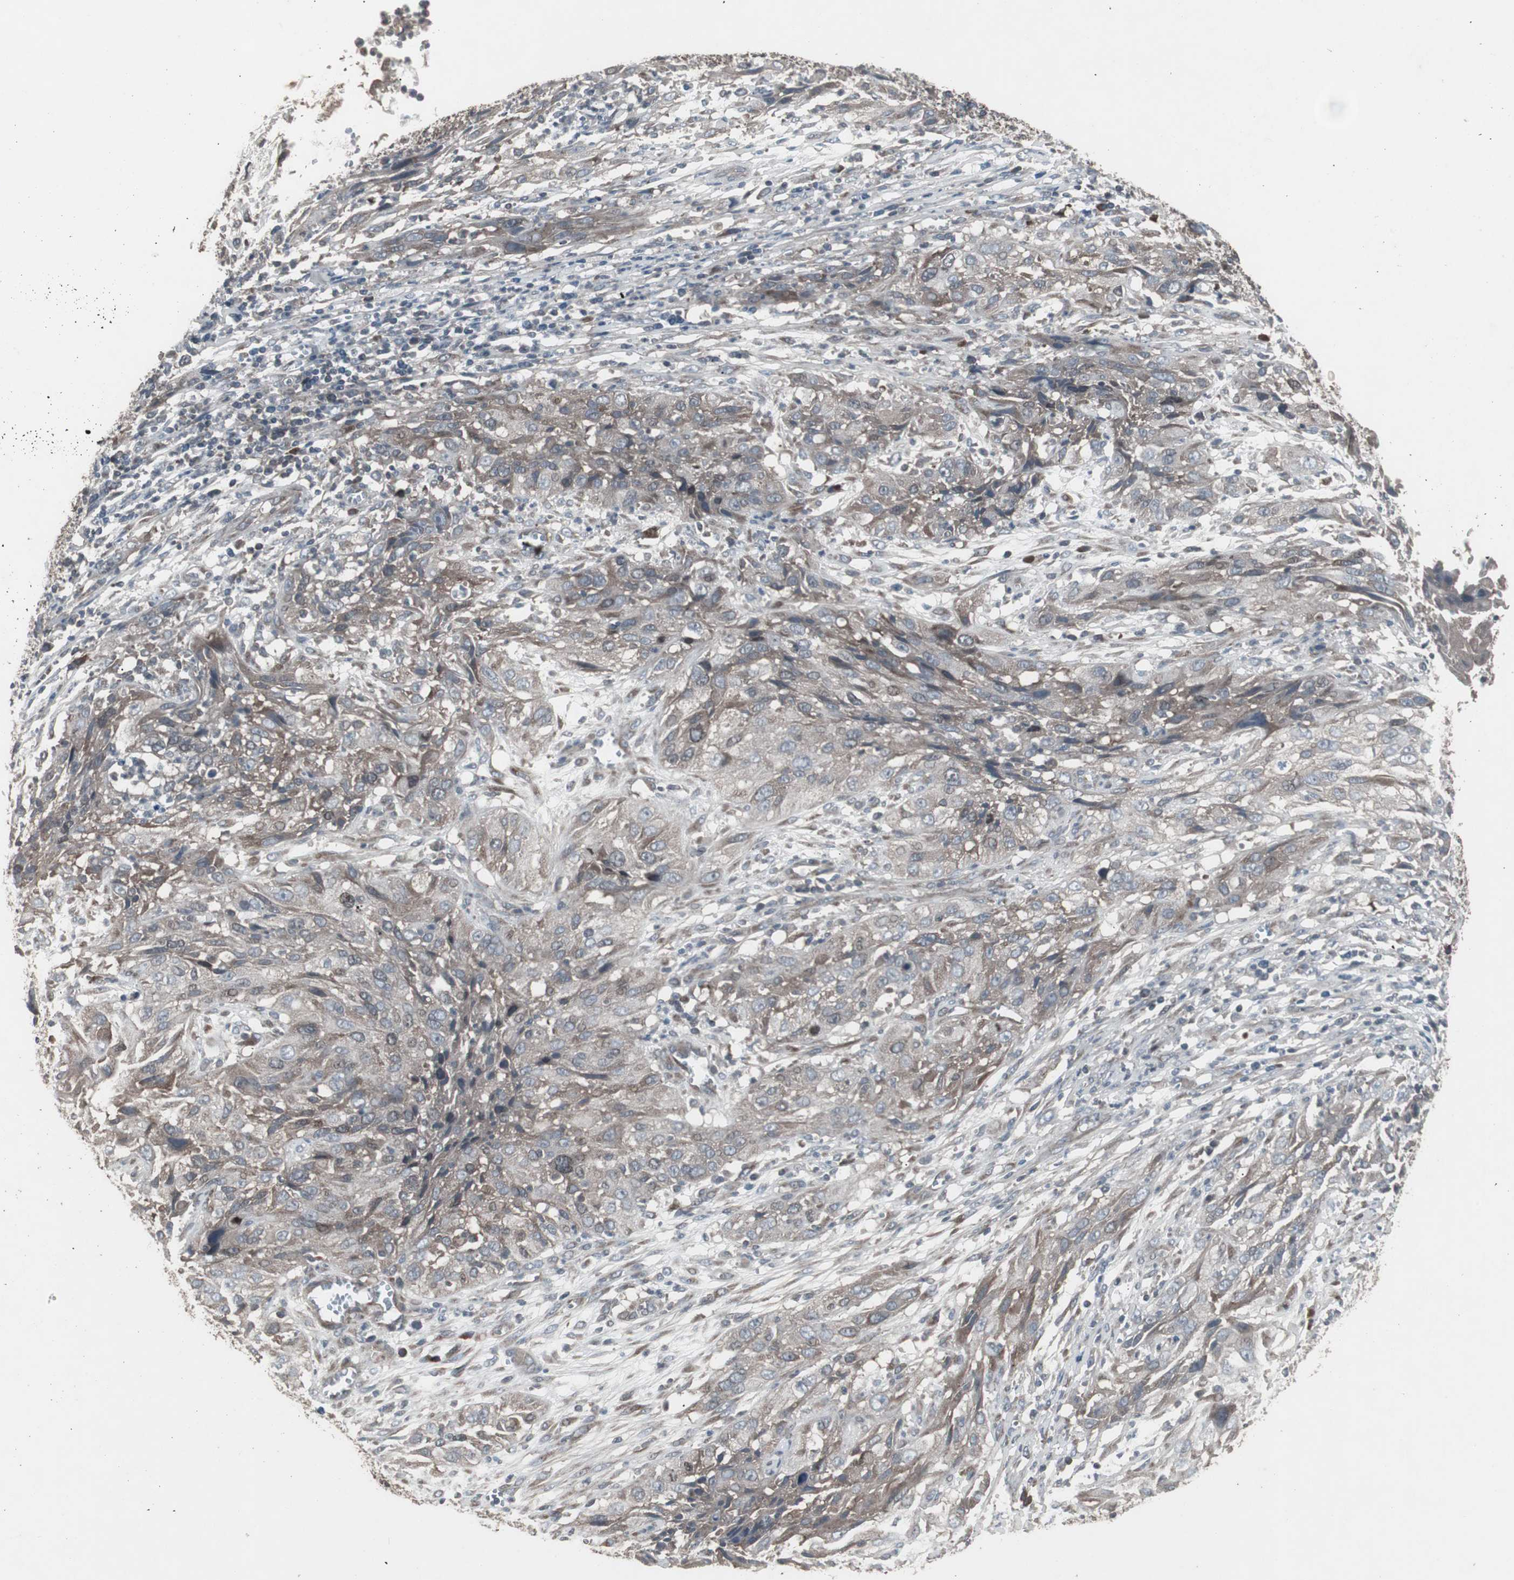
{"staining": {"intensity": "weak", "quantity": "25%-75%", "location": "cytoplasmic/membranous"}, "tissue": "cervical cancer", "cell_type": "Tumor cells", "image_type": "cancer", "snomed": [{"axis": "morphology", "description": "Squamous cell carcinoma, NOS"}, {"axis": "topography", "description": "Cervix"}], "caption": "This photomicrograph exhibits immunohistochemistry staining of cervical cancer, with low weak cytoplasmic/membranous positivity in approximately 25%-75% of tumor cells.", "gene": "SSTR2", "patient": {"sex": "female", "age": 32}}